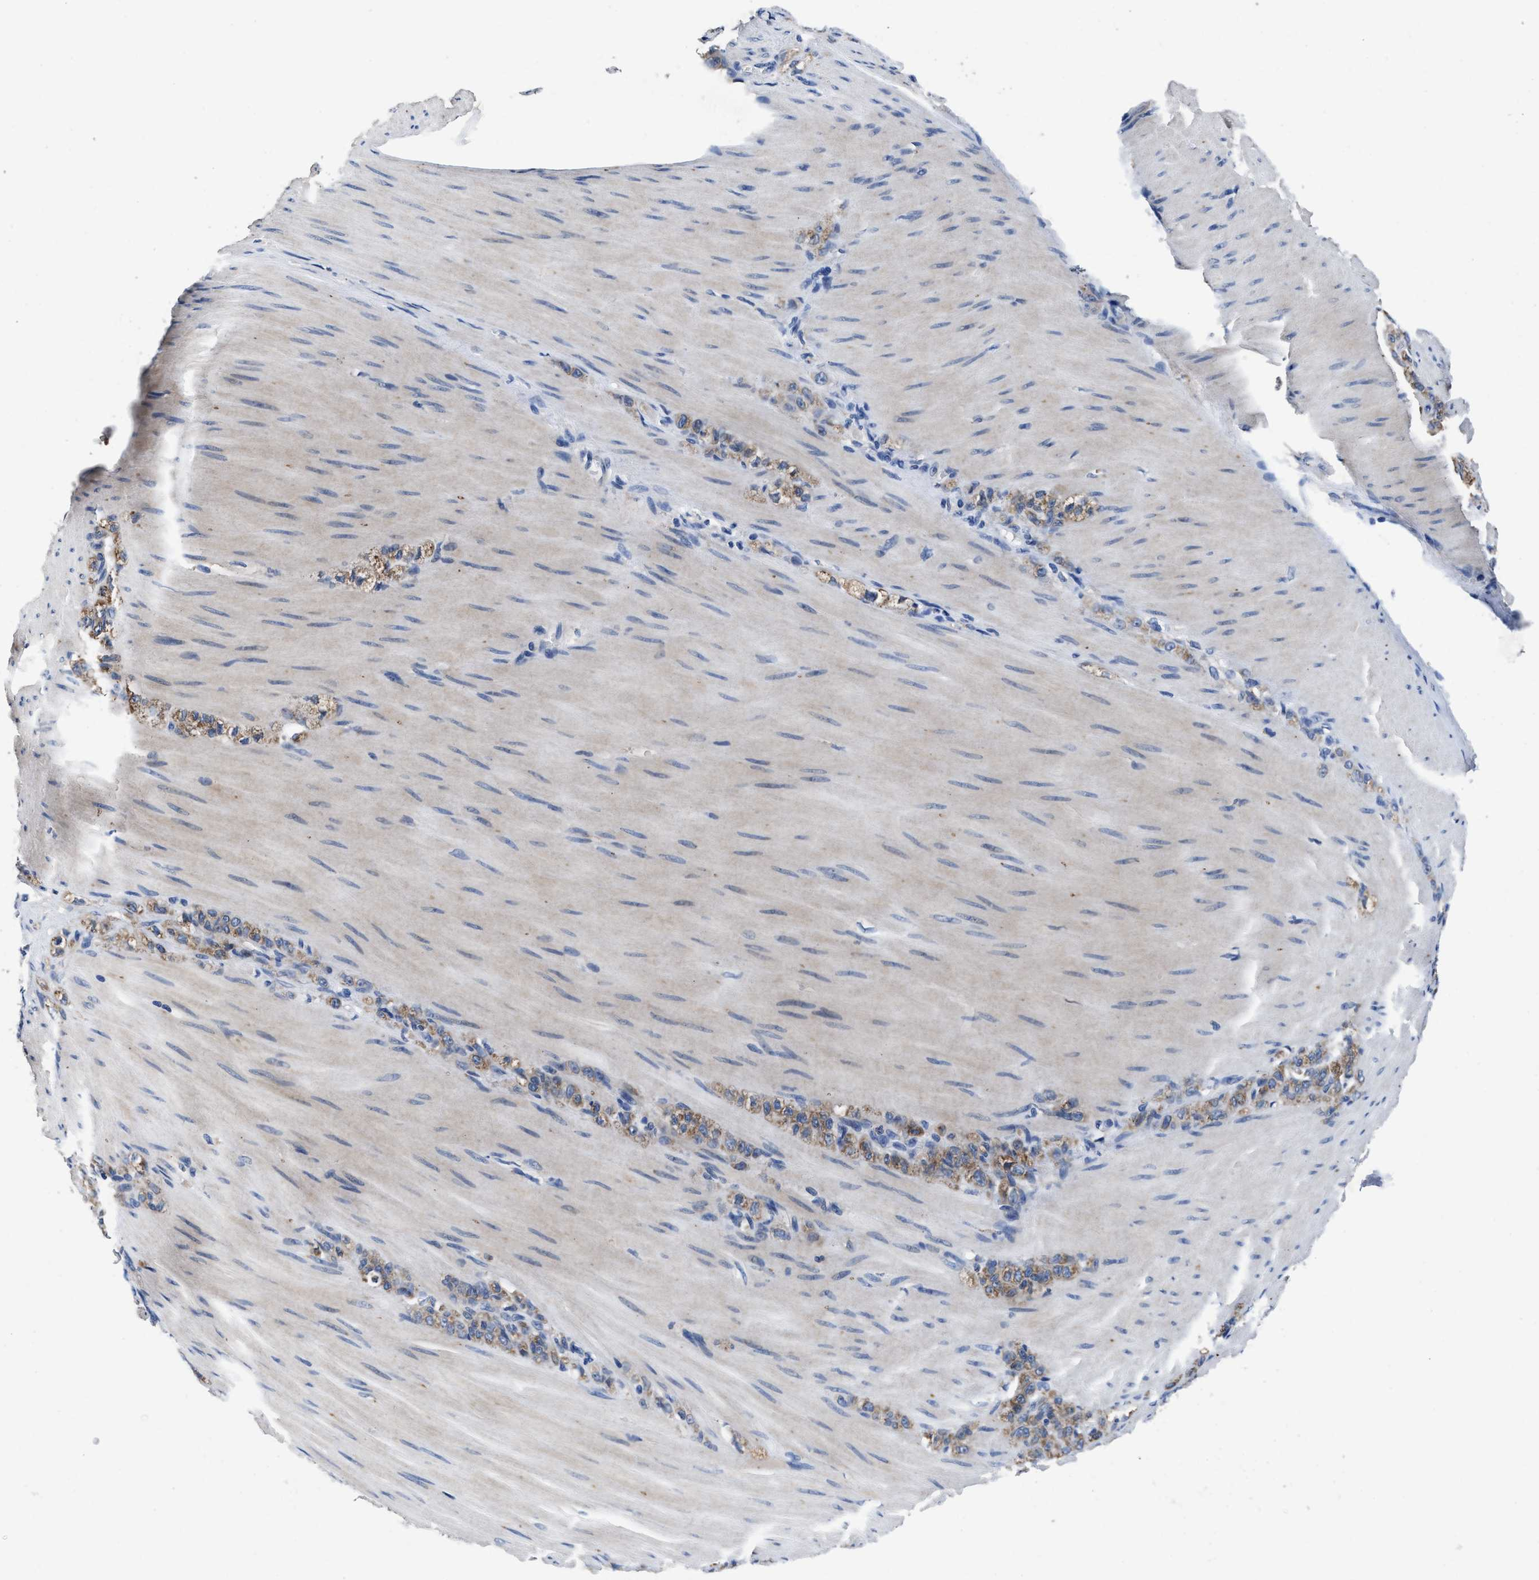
{"staining": {"intensity": "moderate", "quantity": ">75%", "location": "cytoplasmic/membranous"}, "tissue": "stomach cancer", "cell_type": "Tumor cells", "image_type": "cancer", "snomed": [{"axis": "morphology", "description": "Normal tissue, NOS"}, {"axis": "morphology", "description": "Adenocarcinoma, NOS"}, {"axis": "topography", "description": "Stomach"}], "caption": "Stomach adenocarcinoma stained with a protein marker reveals moderate staining in tumor cells.", "gene": "UBR4", "patient": {"sex": "male", "age": 82}}